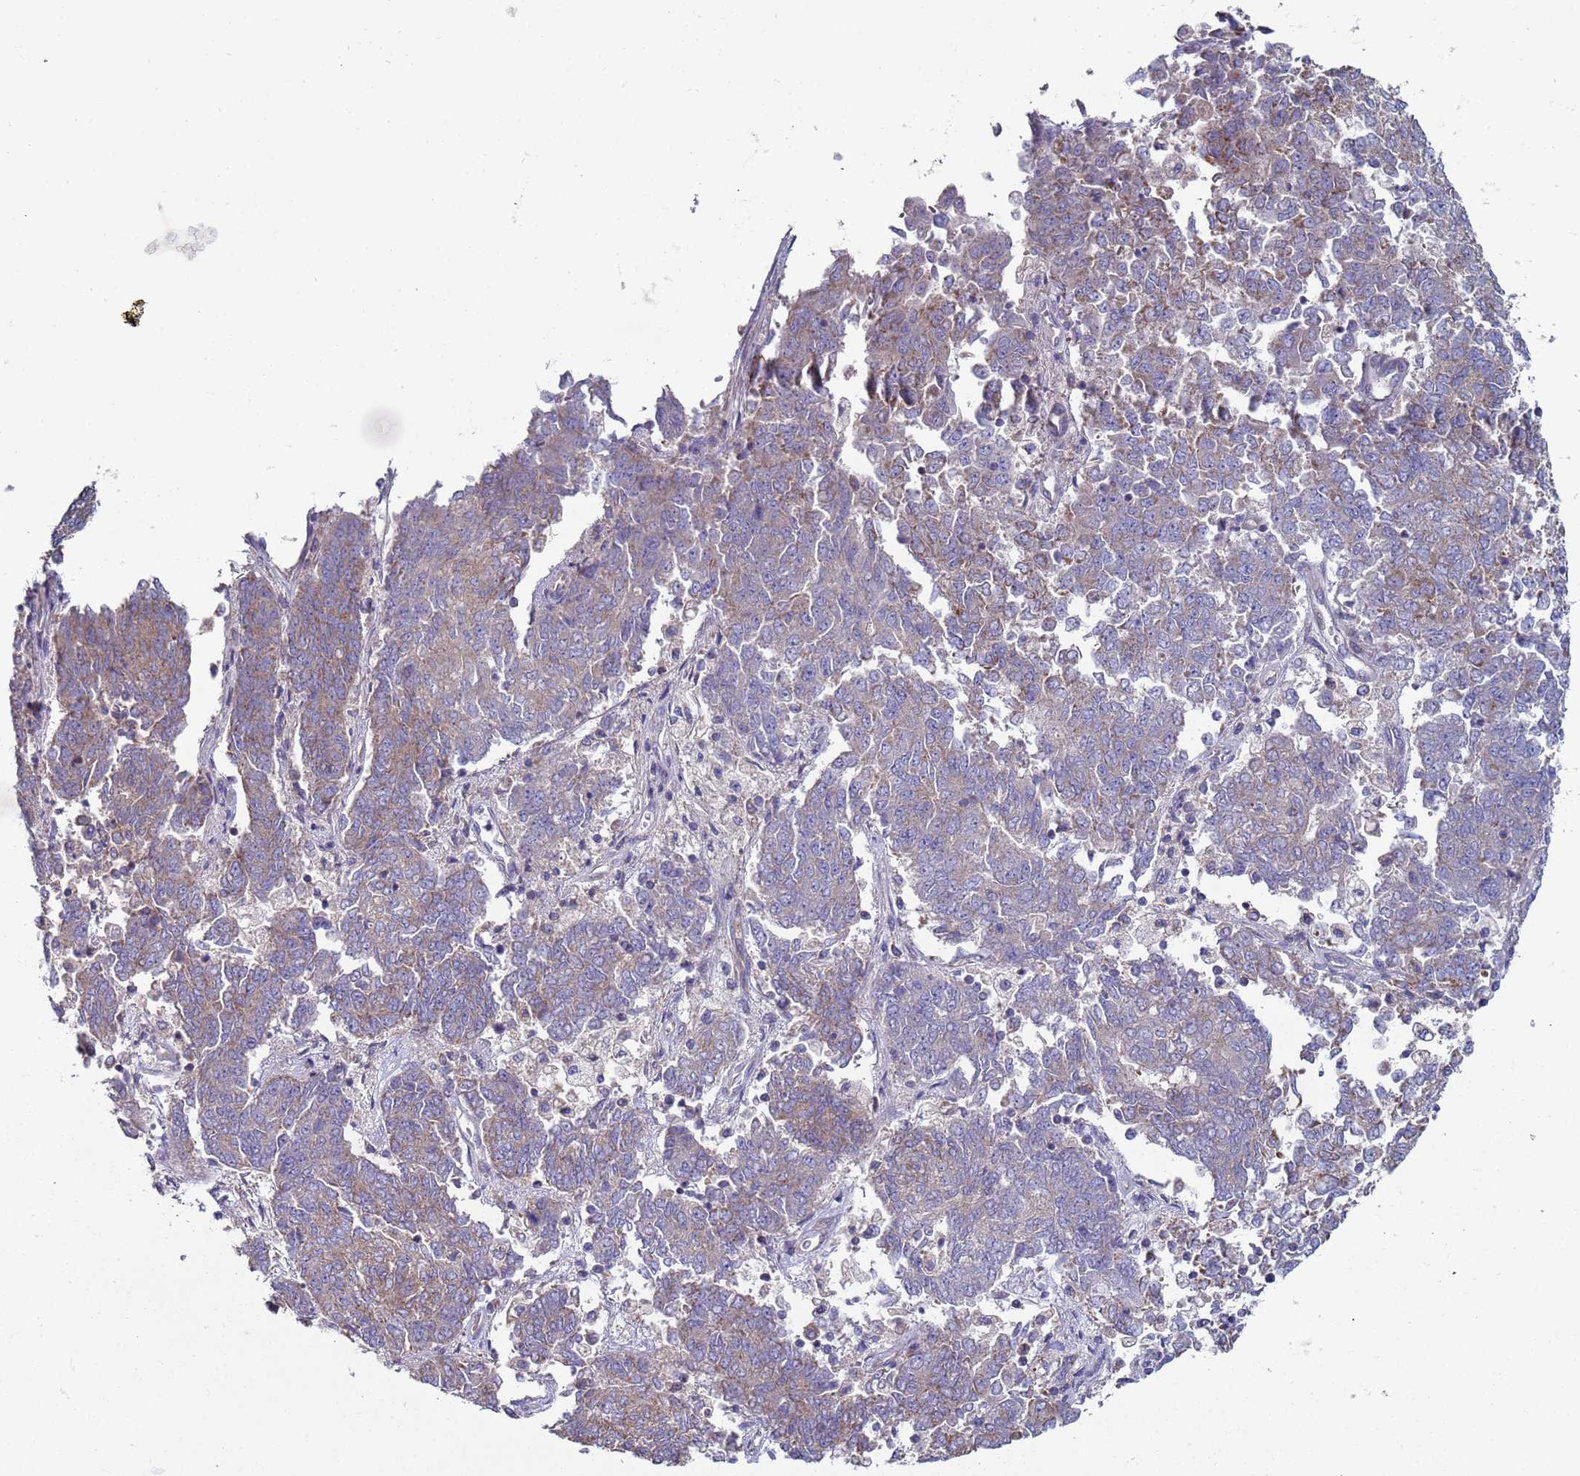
{"staining": {"intensity": "weak", "quantity": "<25%", "location": "cytoplasmic/membranous"}, "tissue": "endometrial cancer", "cell_type": "Tumor cells", "image_type": "cancer", "snomed": [{"axis": "morphology", "description": "Adenocarcinoma, NOS"}, {"axis": "topography", "description": "Endometrium"}], "caption": "The micrograph displays no staining of tumor cells in endometrial cancer (adenocarcinoma). (DAB (3,3'-diaminobenzidine) IHC, high magnification).", "gene": "DIP2B", "patient": {"sex": "female", "age": 80}}